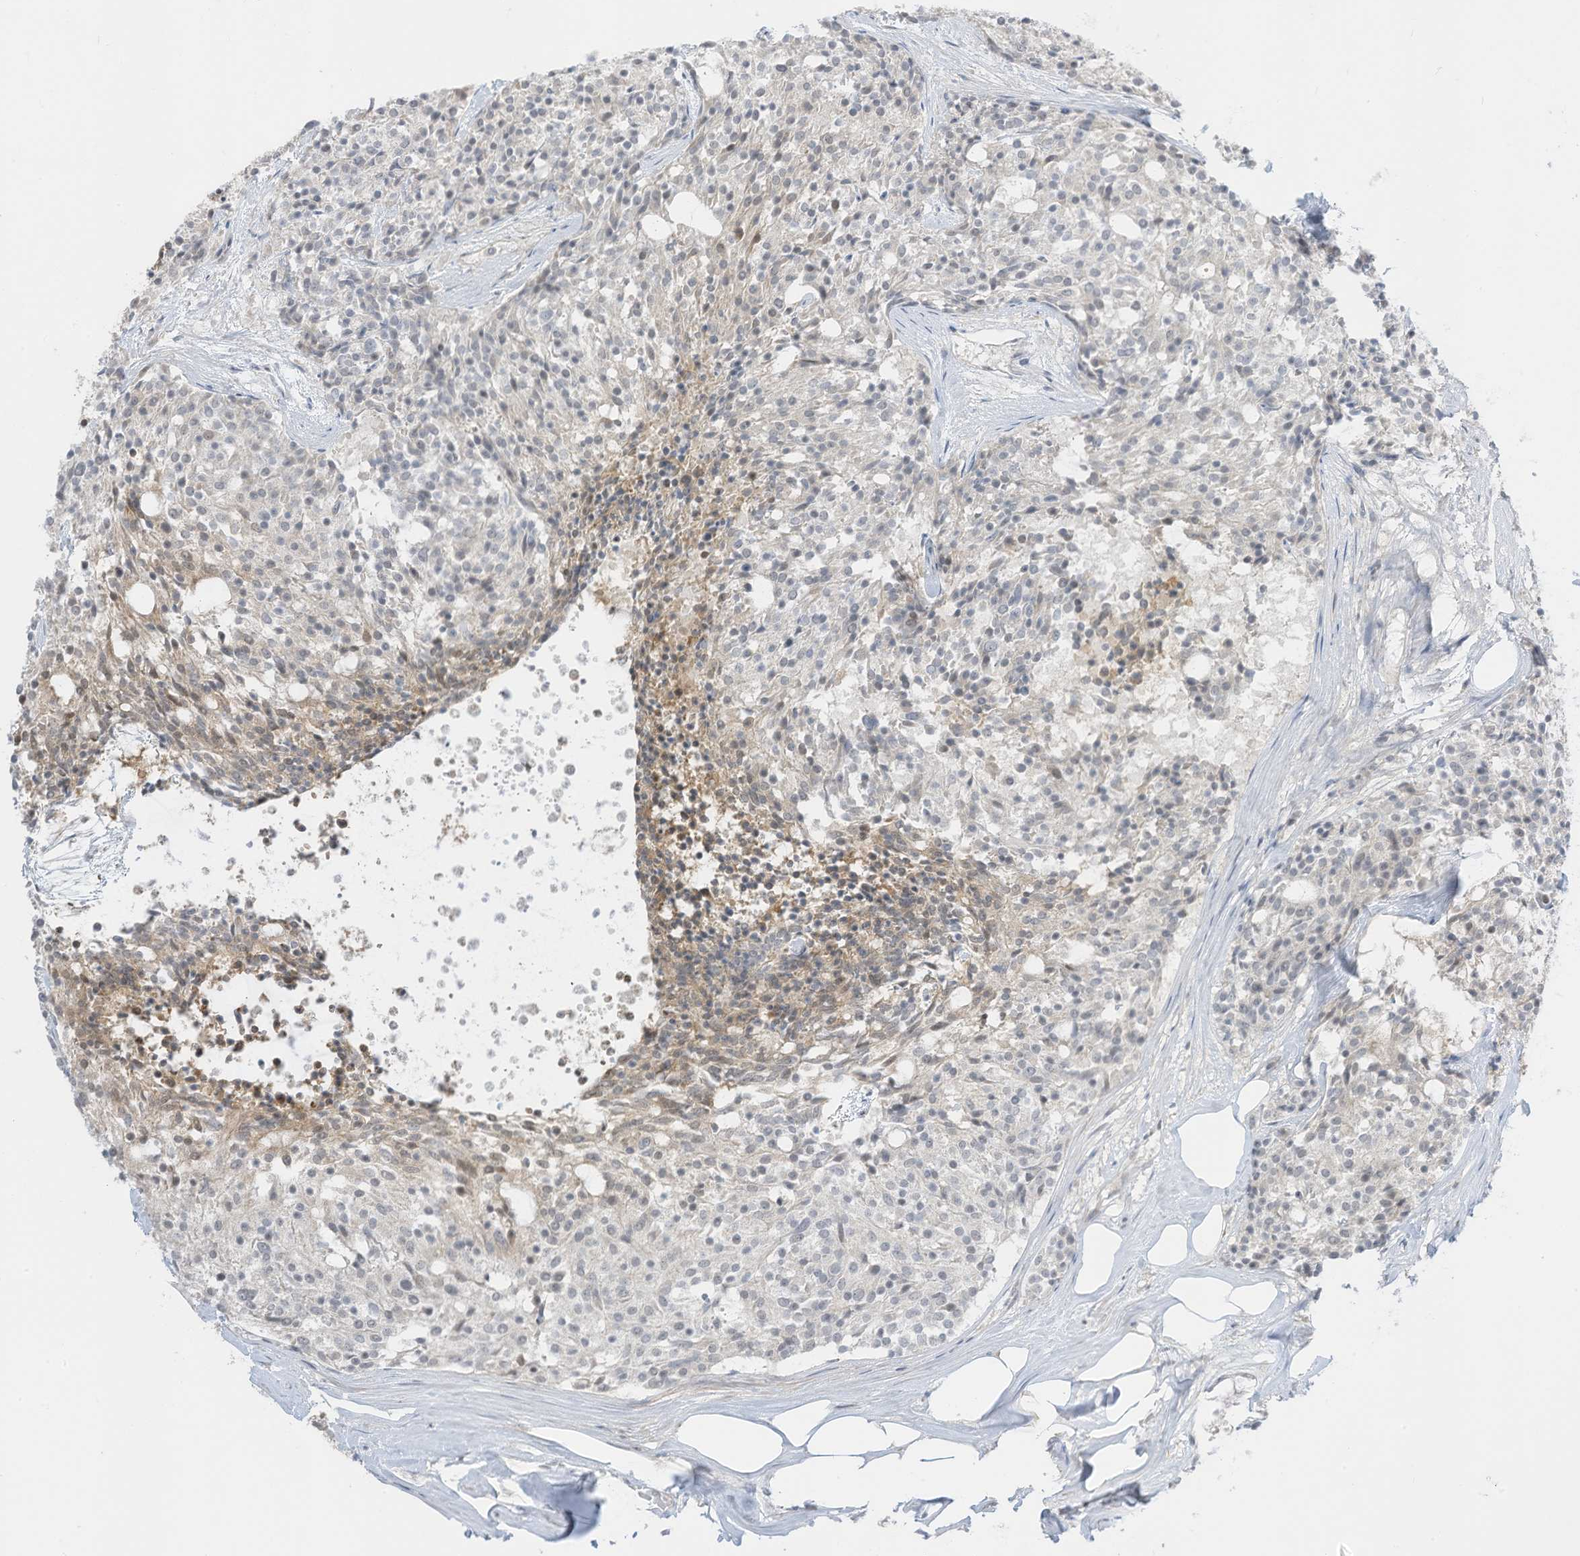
{"staining": {"intensity": "weak", "quantity": "<25%", "location": "cytoplasmic/membranous"}, "tissue": "carcinoid", "cell_type": "Tumor cells", "image_type": "cancer", "snomed": [{"axis": "morphology", "description": "Carcinoid, malignant, NOS"}, {"axis": "topography", "description": "Pancreas"}], "caption": "Tumor cells are negative for protein expression in human malignant carcinoid.", "gene": "ASPRV1", "patient": {"sex": "female", "age": 54}}